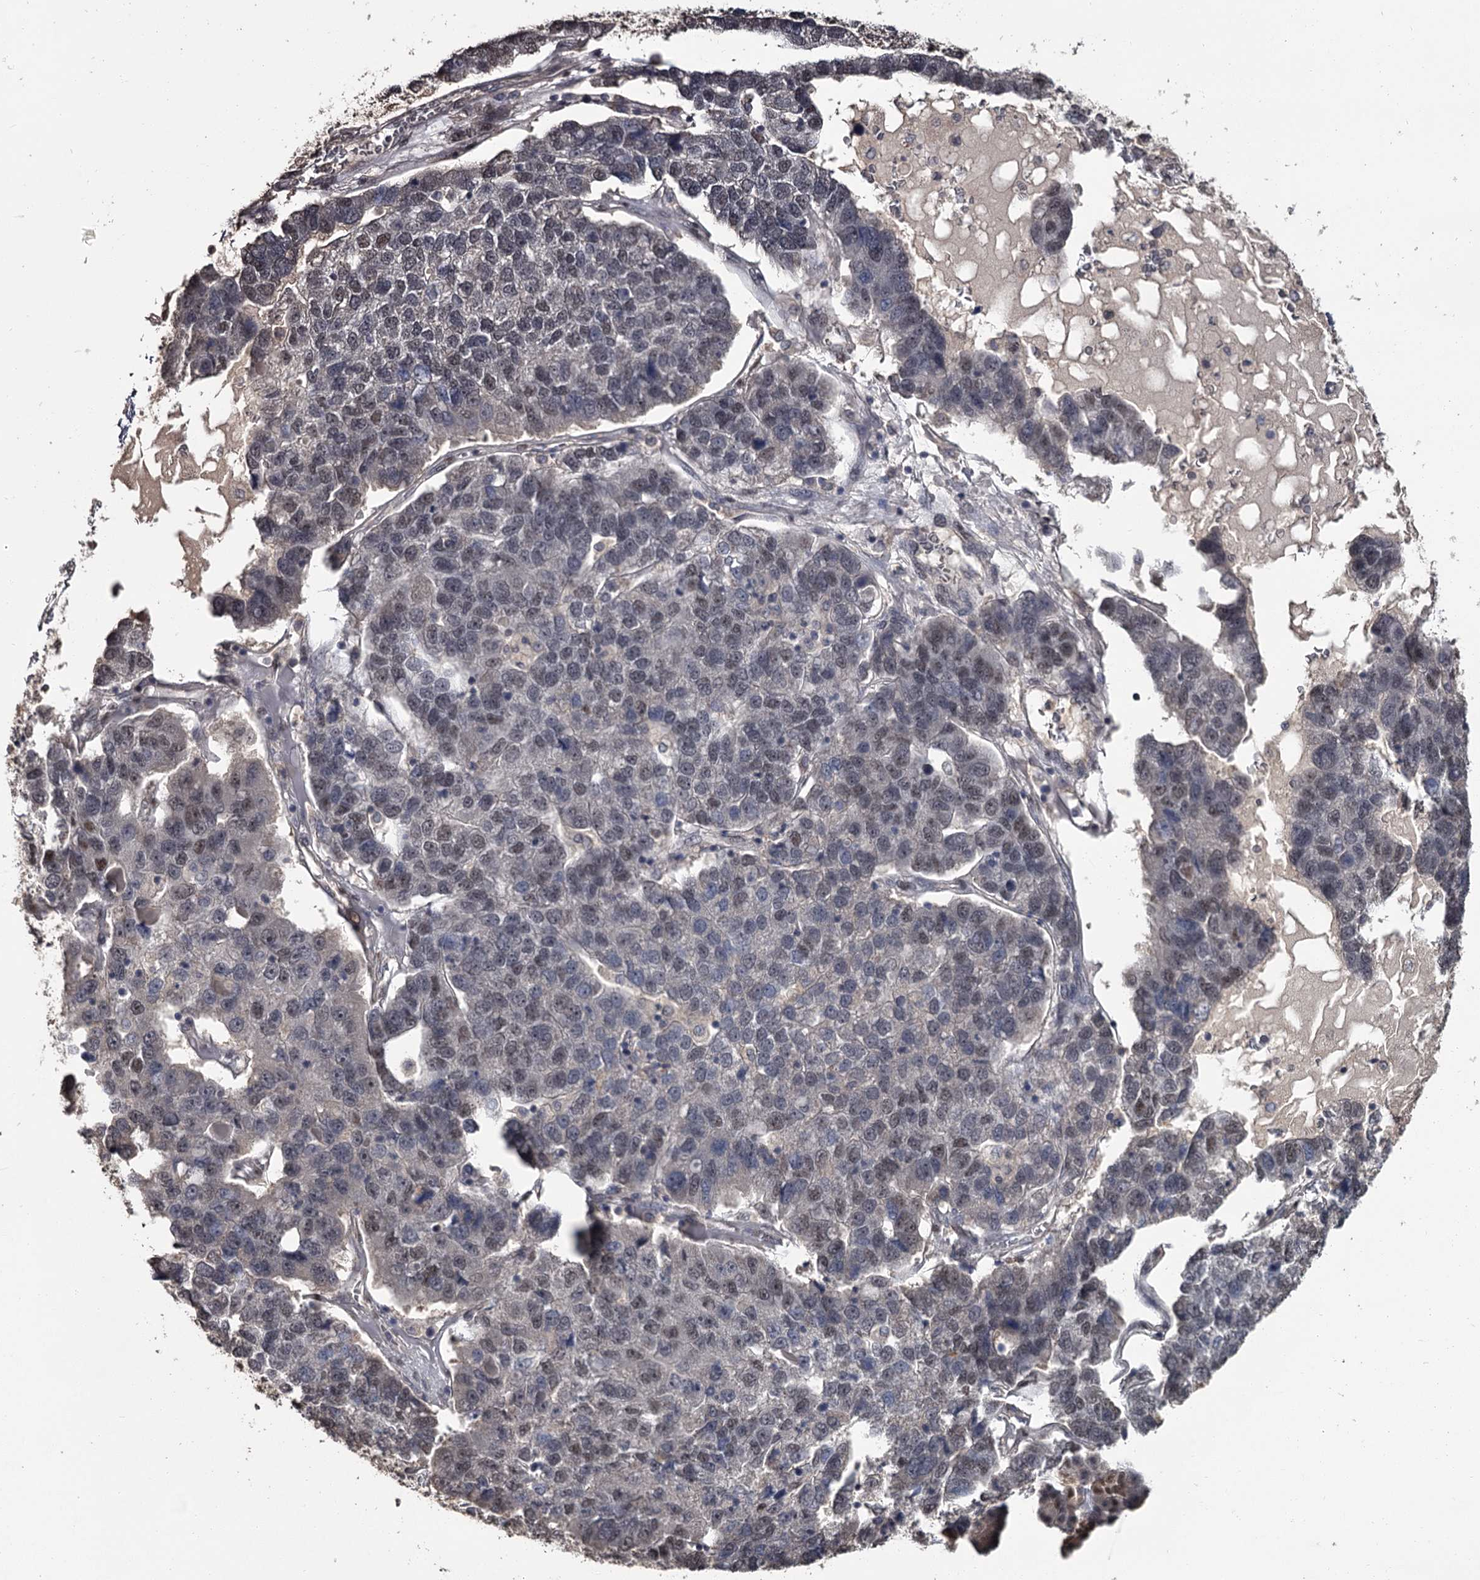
{"staining": {"intensity": "moderate", "quantity": "<25%", "location": "nuclear"}, "tissue": "pancreatic cancer", "cell_type": "Tumor cells", "image_type": "cancer", "snomed": [{"axis": "morphology", "description": "Adenocarcinoma, NOS"}, {"axis": "topography", "description": "Pancreas"}], "caption": "An image showing moderate nuclear positivity in about <25% of tumor cells in pancreatic cancer, as visualized by brown immunohistochemical staining.", "gene": "PRPF40B", "patient": {"sex": "female", "age": 61}}